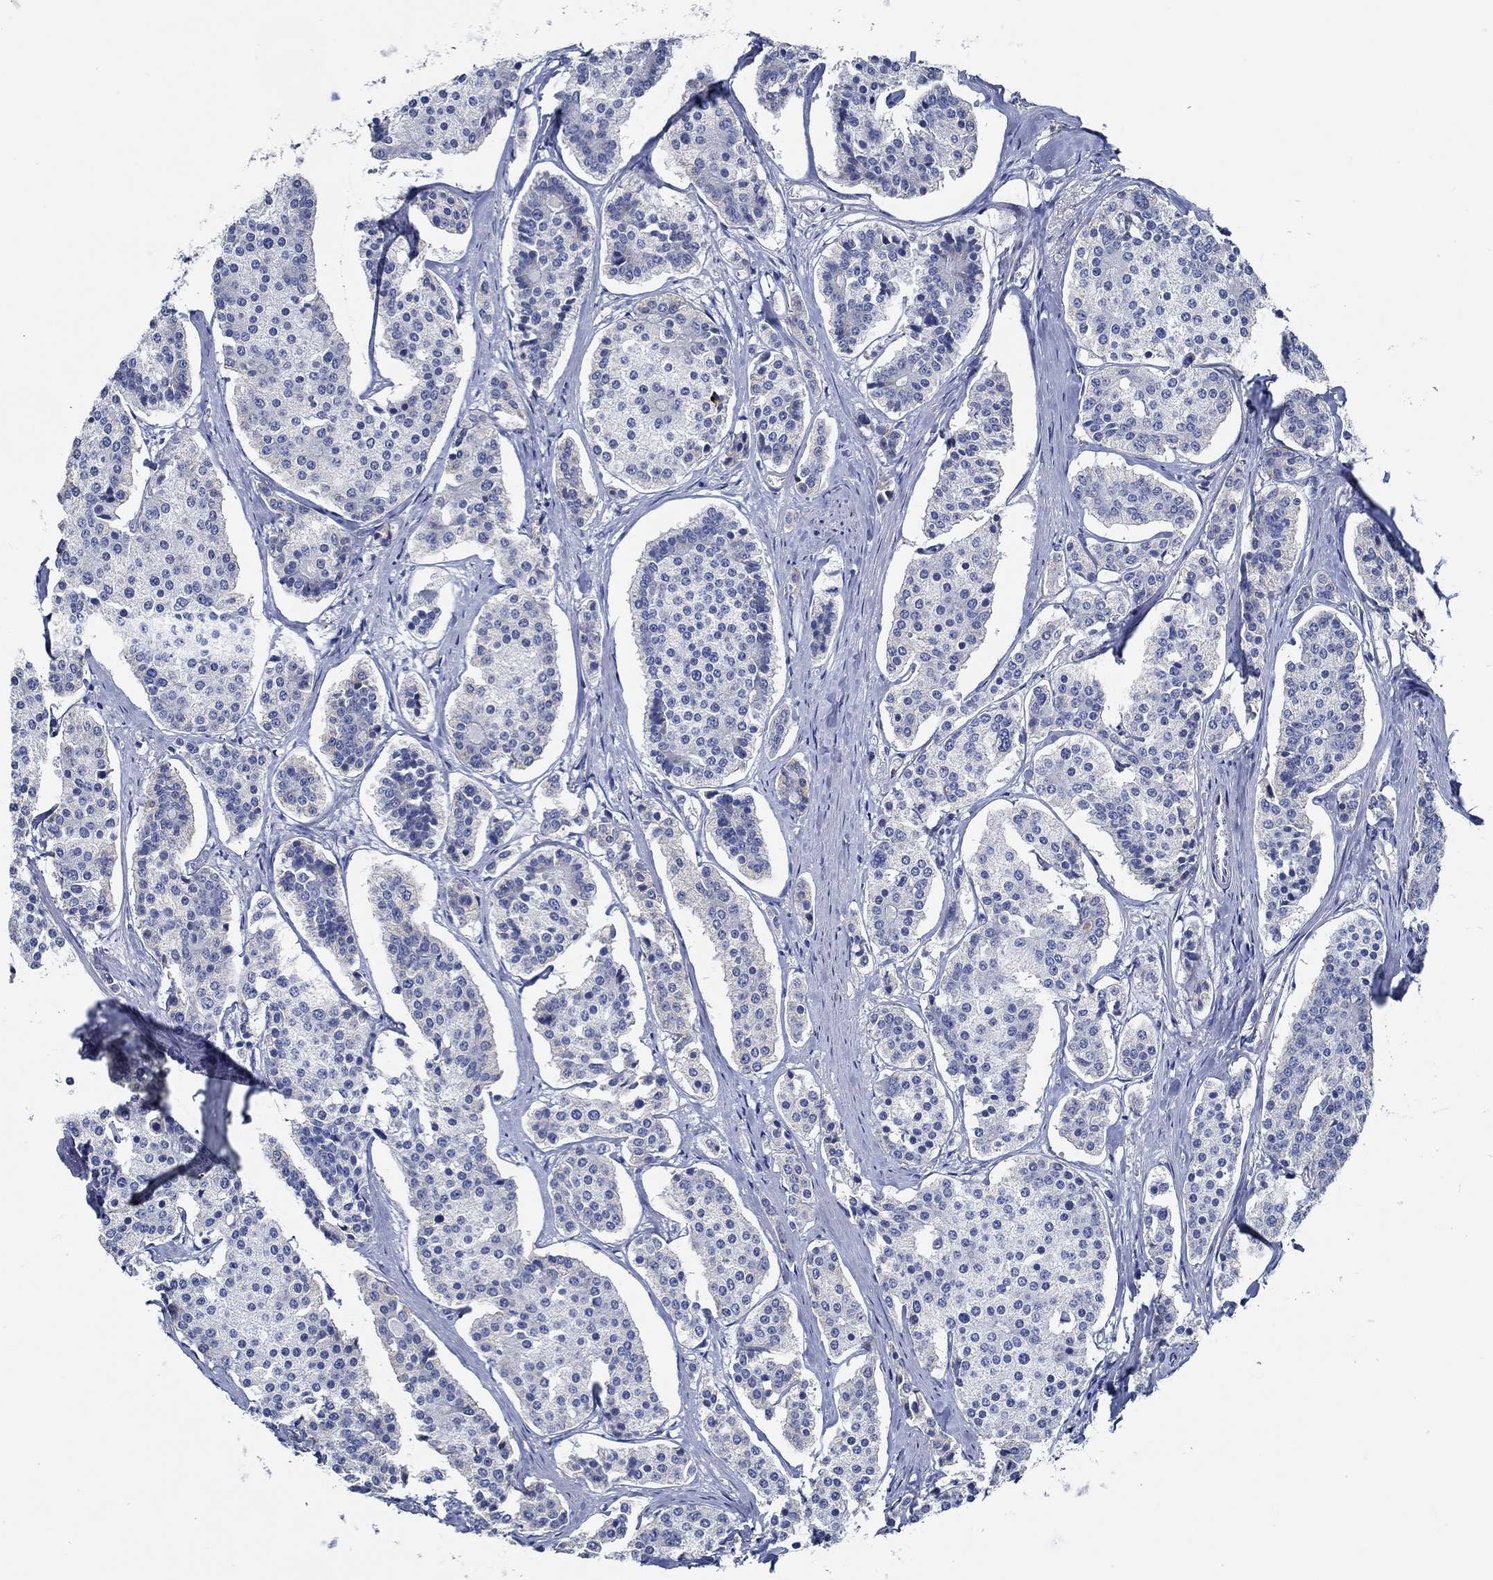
{"staining": {"intensity": "negative", "quantity": "none", "location": "none"}, "tissue": "carcinoid", "cell_type": "Tumor cells", "image_type": "cancer", "snomed": [{"axis": "morphology", "description": "Carcinoid, malignant, NOS"}, {"axis": "topography", "description": "Small intestine"}], "caption": "Photomicrograph shows no significant protein expression in tumor cells of carcinoid. Nuclei are stained in blue.", "gene": "HECW2", "patient": {"sex": "female", "age": 65}}